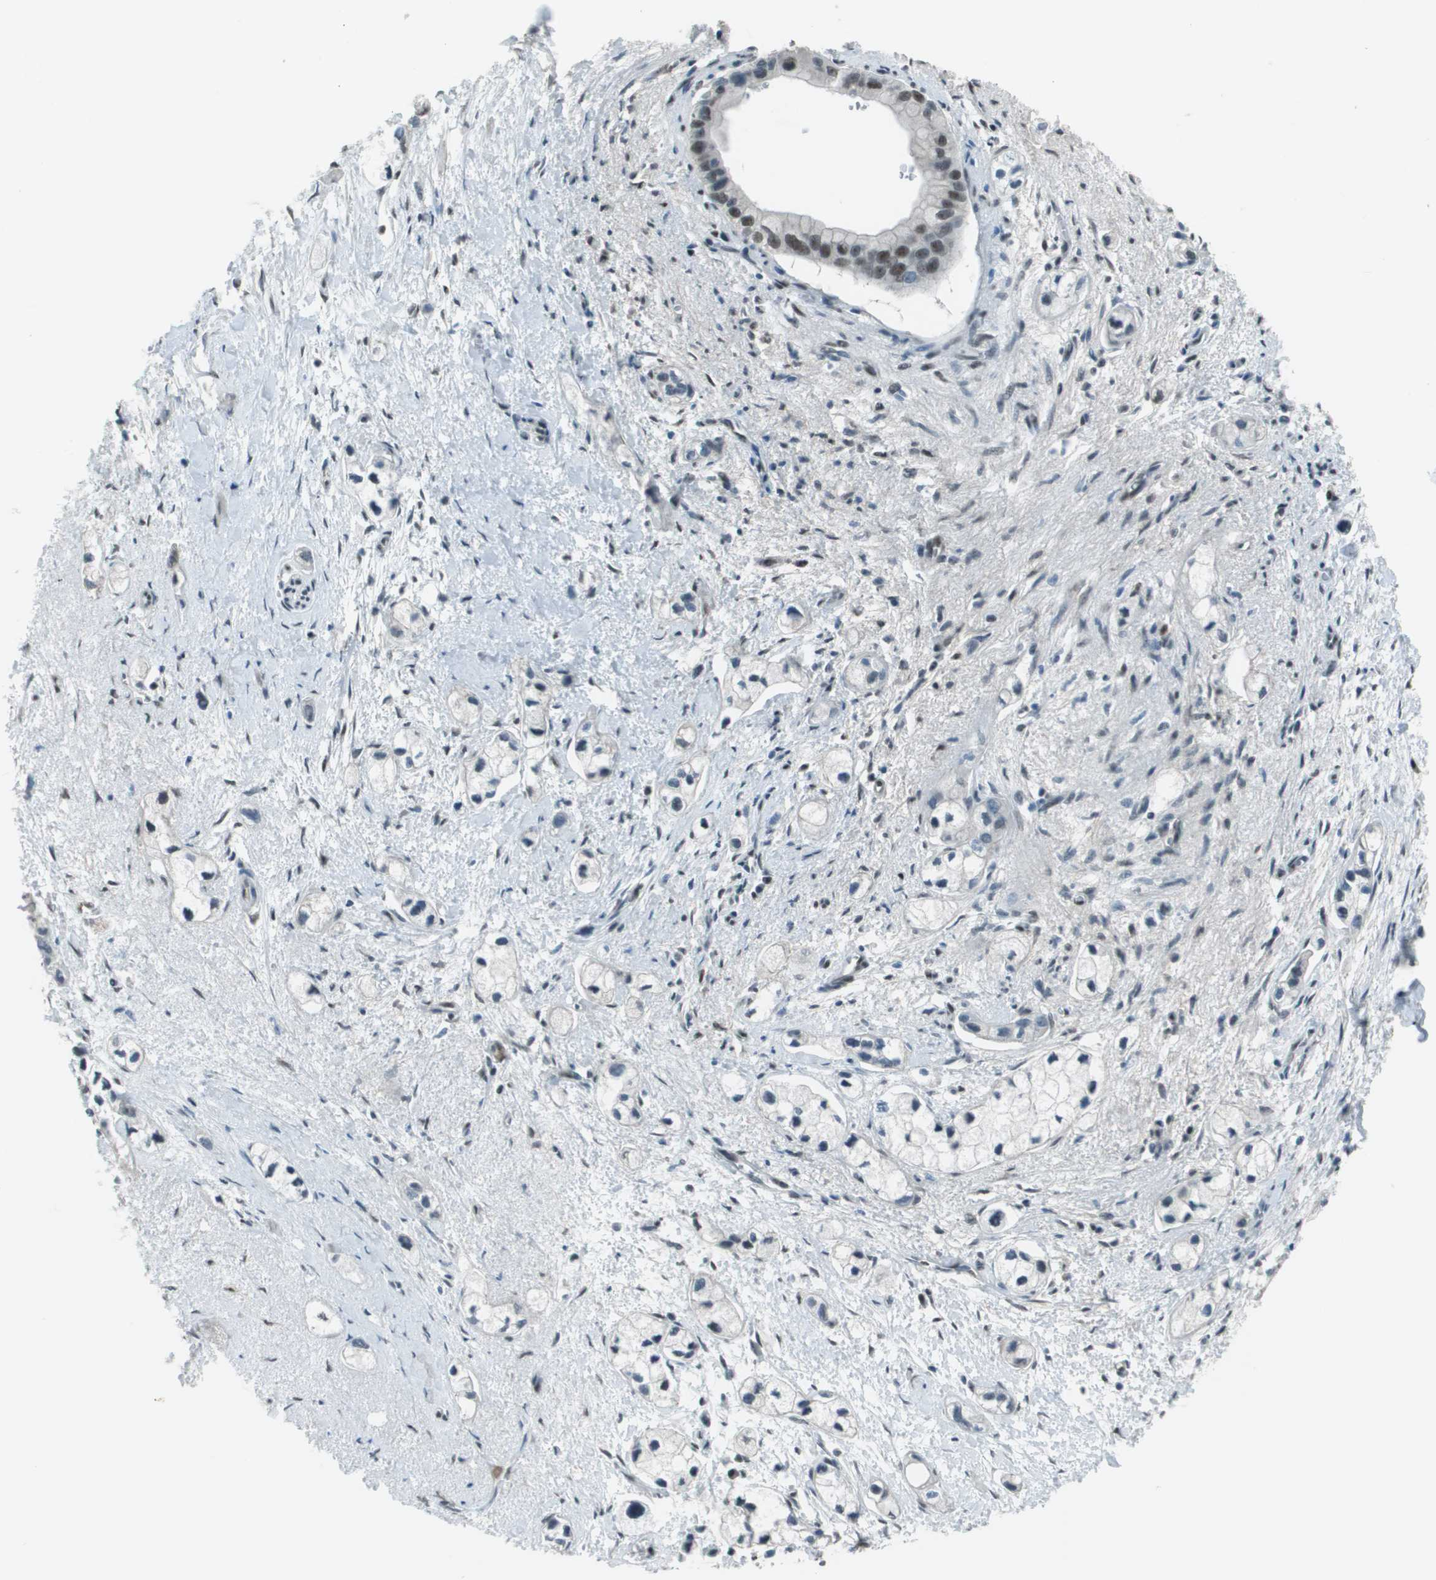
{"staining": {"intensity": "moderate", "quantity": "<25%", "location": "nuclear"}, "tissue": "pancreatic cancer", "cell_type": "Tumor cells", "image_type": "cancer", "snomed": [{"axis": "morphology", "description": "Adenocarcinoma, NOS"}, {"axis": "topography", "description": "Pancreas"}], "caption": "Pancreatic cancer (adenocarcinoma) stained with a protein marker exhibits moderate staining in tumor cells.", "gene": "DEPDC1", "patient": {"sex": "male", "age": 74}}